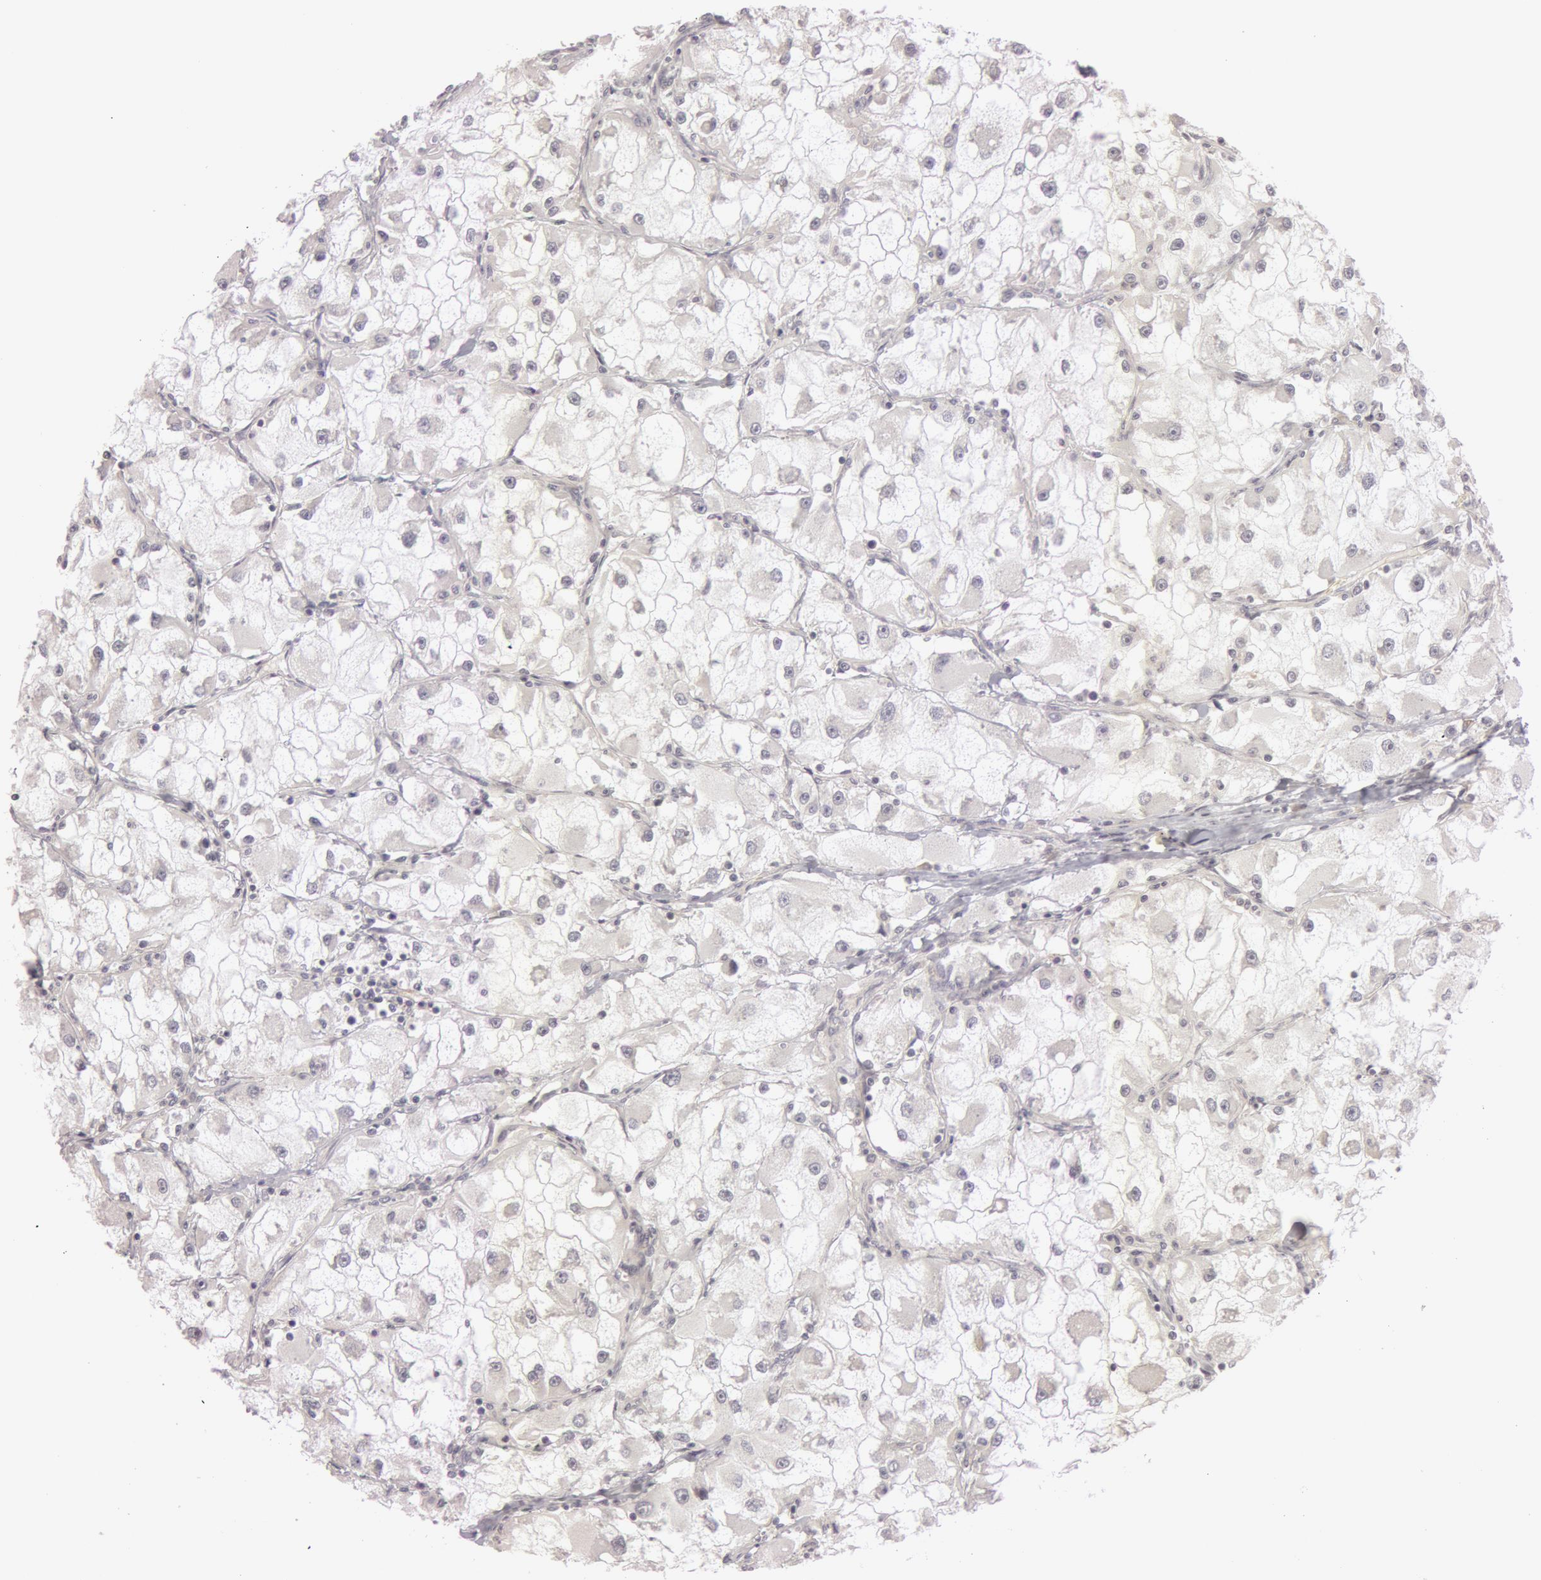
{"staining": {"intensity": "negative", "quantity": "none", "location": "none"}, "tissue": "renal cancer", "cell_type": "Tumor cells", "image_type": "cancer", "snomed": [{"axis": "morphology", "description": "Adenocarcinoma, NOS"}, {"axis": "topography", "description": "Kidney"}], "caption": "Immunohistochemistry (IHC) micrograph of human renal cancer stained for a protein (brown), which displays no positivity in tumor cells.", "gene": "RALGAPA1", "patient": {"sex": "female", "age": 73}}